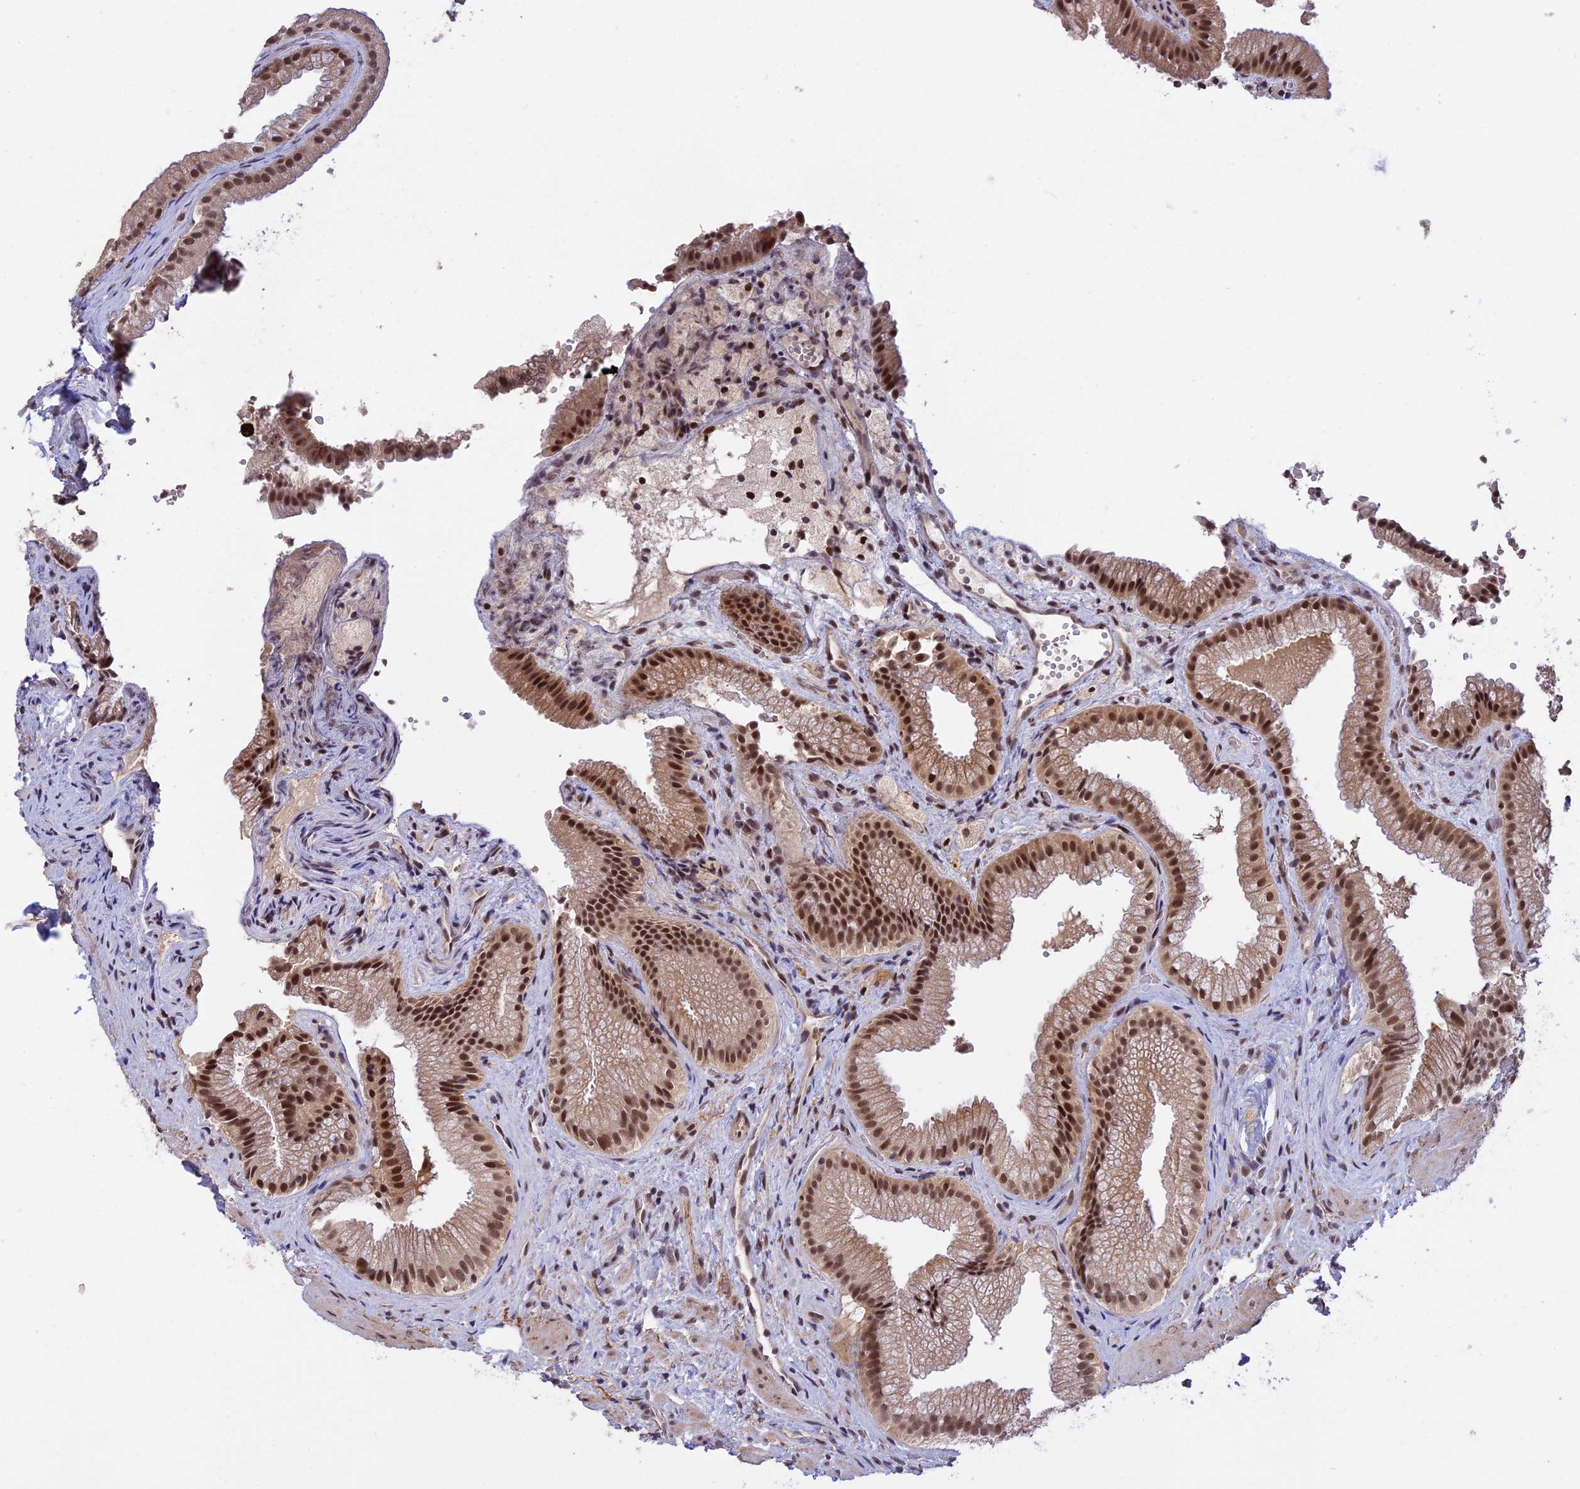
{"staining": {"intensity": "moderate", "quantity": ">75%", "location": "cytoplasmic/membranous,nuclear"}, "tissue": "gallbladder", "cell_type": "Glandular cells", "image_type": "normal", "snomed": [{"axis": "morphology", "description": "Normal tissue, NOS"}, {"axis": "morphology", "description": "Inflammation, NOS"}, {"axis": "topography", "description": "Gallbladder"}], "caption": "Glandular cells display medium levels of moderate cytoplasmic/membranous,nuclear staining in approximately >75% of cells in normal human gallbladder.", "gene": "POLR2C", "patient": {"sex": "male", "age": 51}}